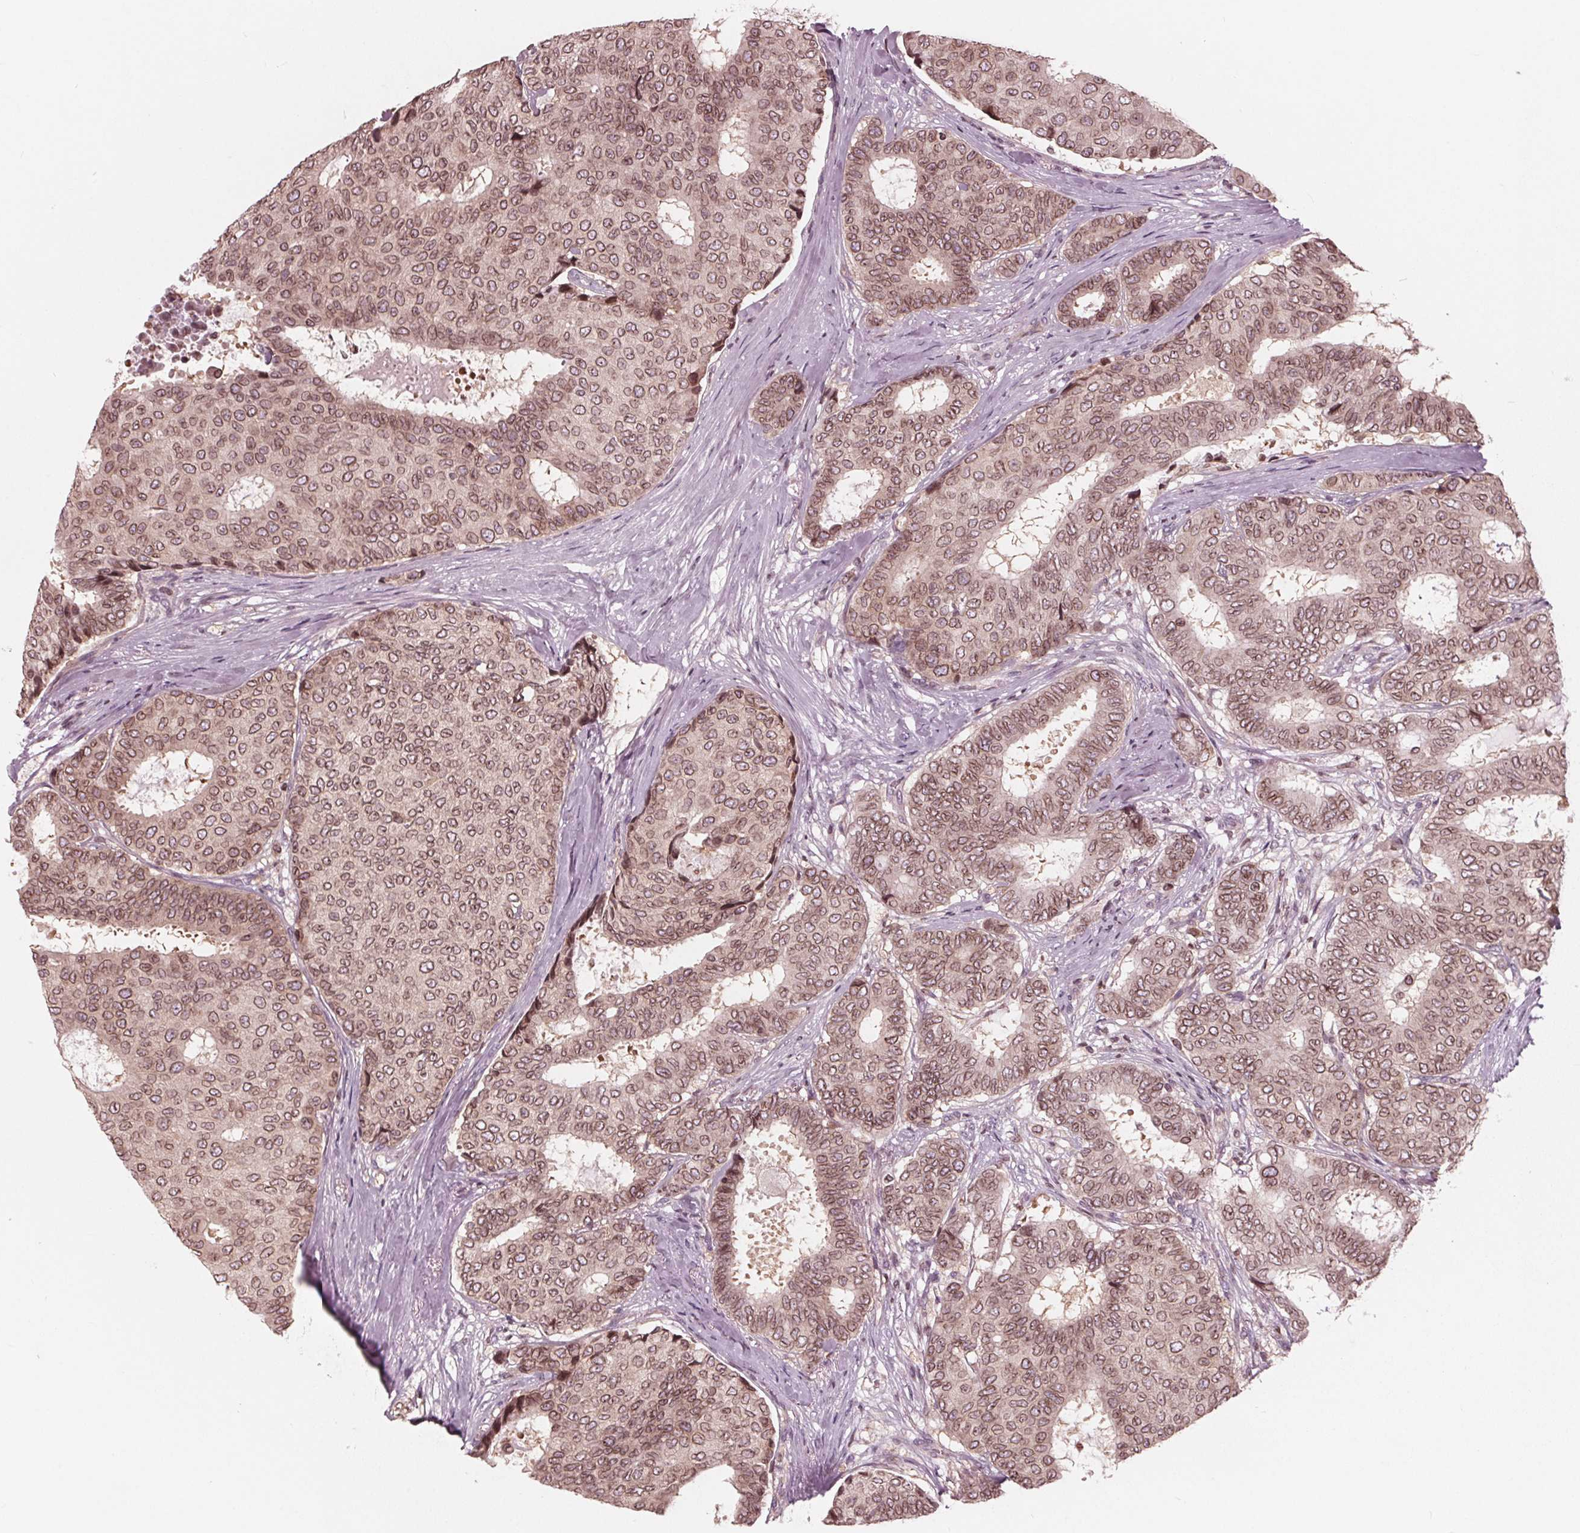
{"staining": {"intensity": "moderate", "quantity": ">75%", "location": "cytoplasmic/membranous,nuclear"}, "tissue": "breast cancer", "cell_type": "Tumor cells", "image_type": "cancer", "snomed": [{"axis": "morphology", "description": "Duct carcinoma"}, {"axis": "topography", "description": "Breast"}], "caption": "This histopathology image displays immunohistochemistry staining of human breast intraductal carcinoma, with medium moderate cytoplasmic/membranous and nuclear staining in about >75% of tumor cells.", "gene": "NUP210", "patient": {"sex": "female", "age": 75}}